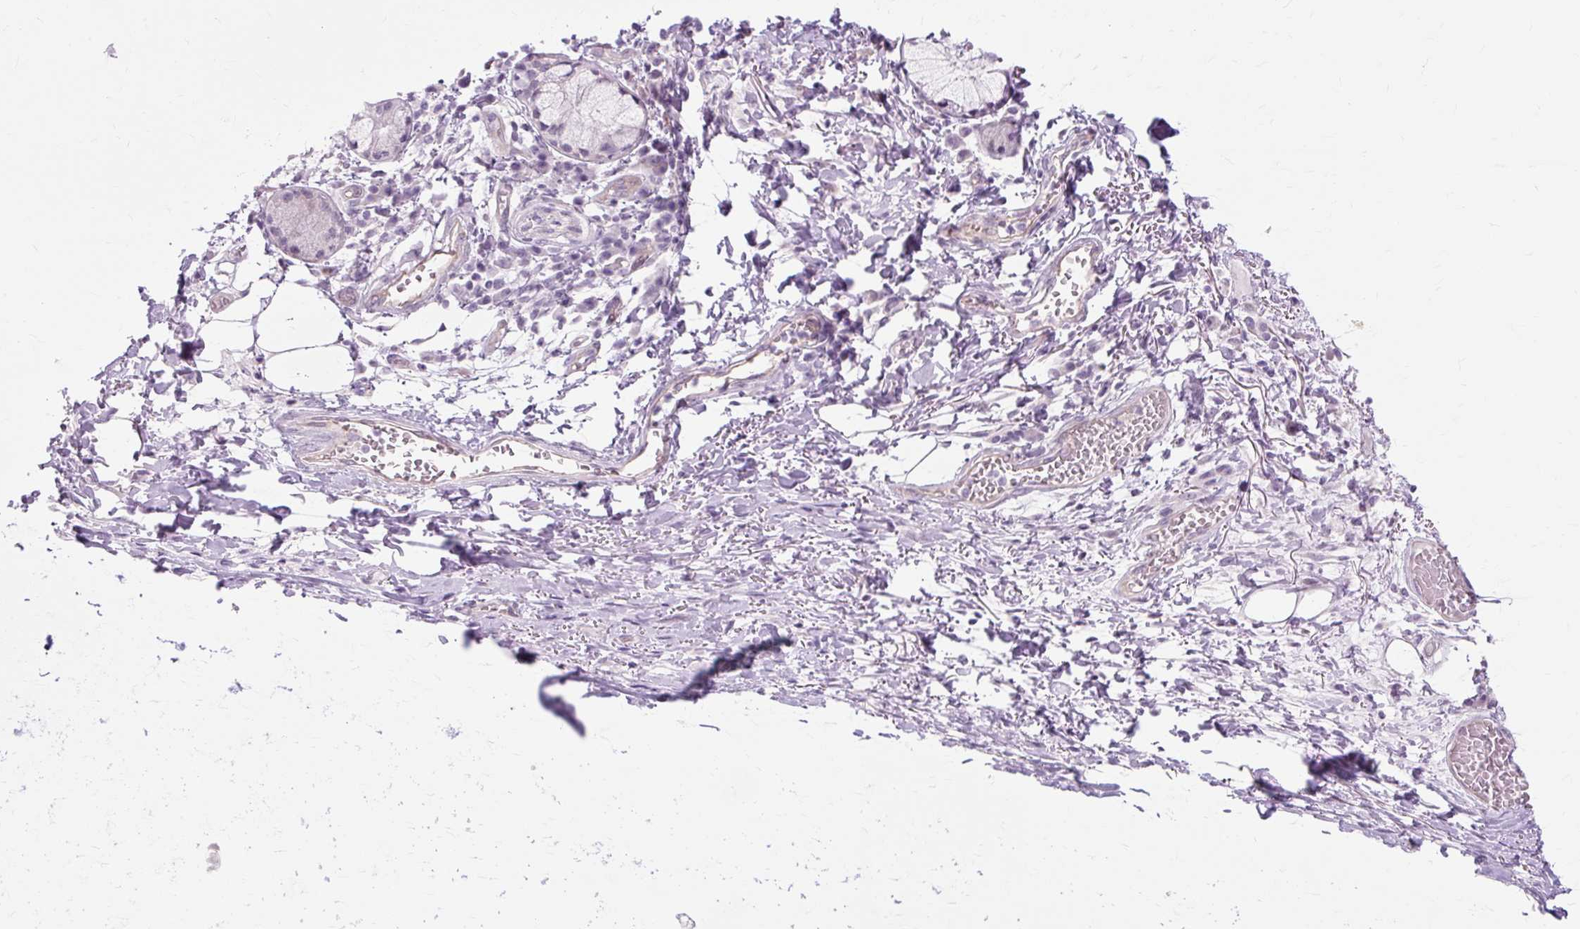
{"staining": {"intensity": "negative", "quantity": "none", "location": "none"}, "tissue": "adipose tissue", "cell_type": "Adipocytes", "image_type": "normal", "snomed": [{"axis": "morphology", "description": "Normal tissue, NOS"}, {"axis": "topography", "description": "Cartilage tissue"}, {"axis": "topography", "description": "Bronchus"}], "caption": "There is no significant expression in adipocytes of adipose tissue. The staining is performed using DAB (3,3'-diaminobenzidine) brown chromogen with nuclei counter-stained in using hematoxylin.", "gene": "ZNF35", "patient": {"sex": "male", "age": 56}}